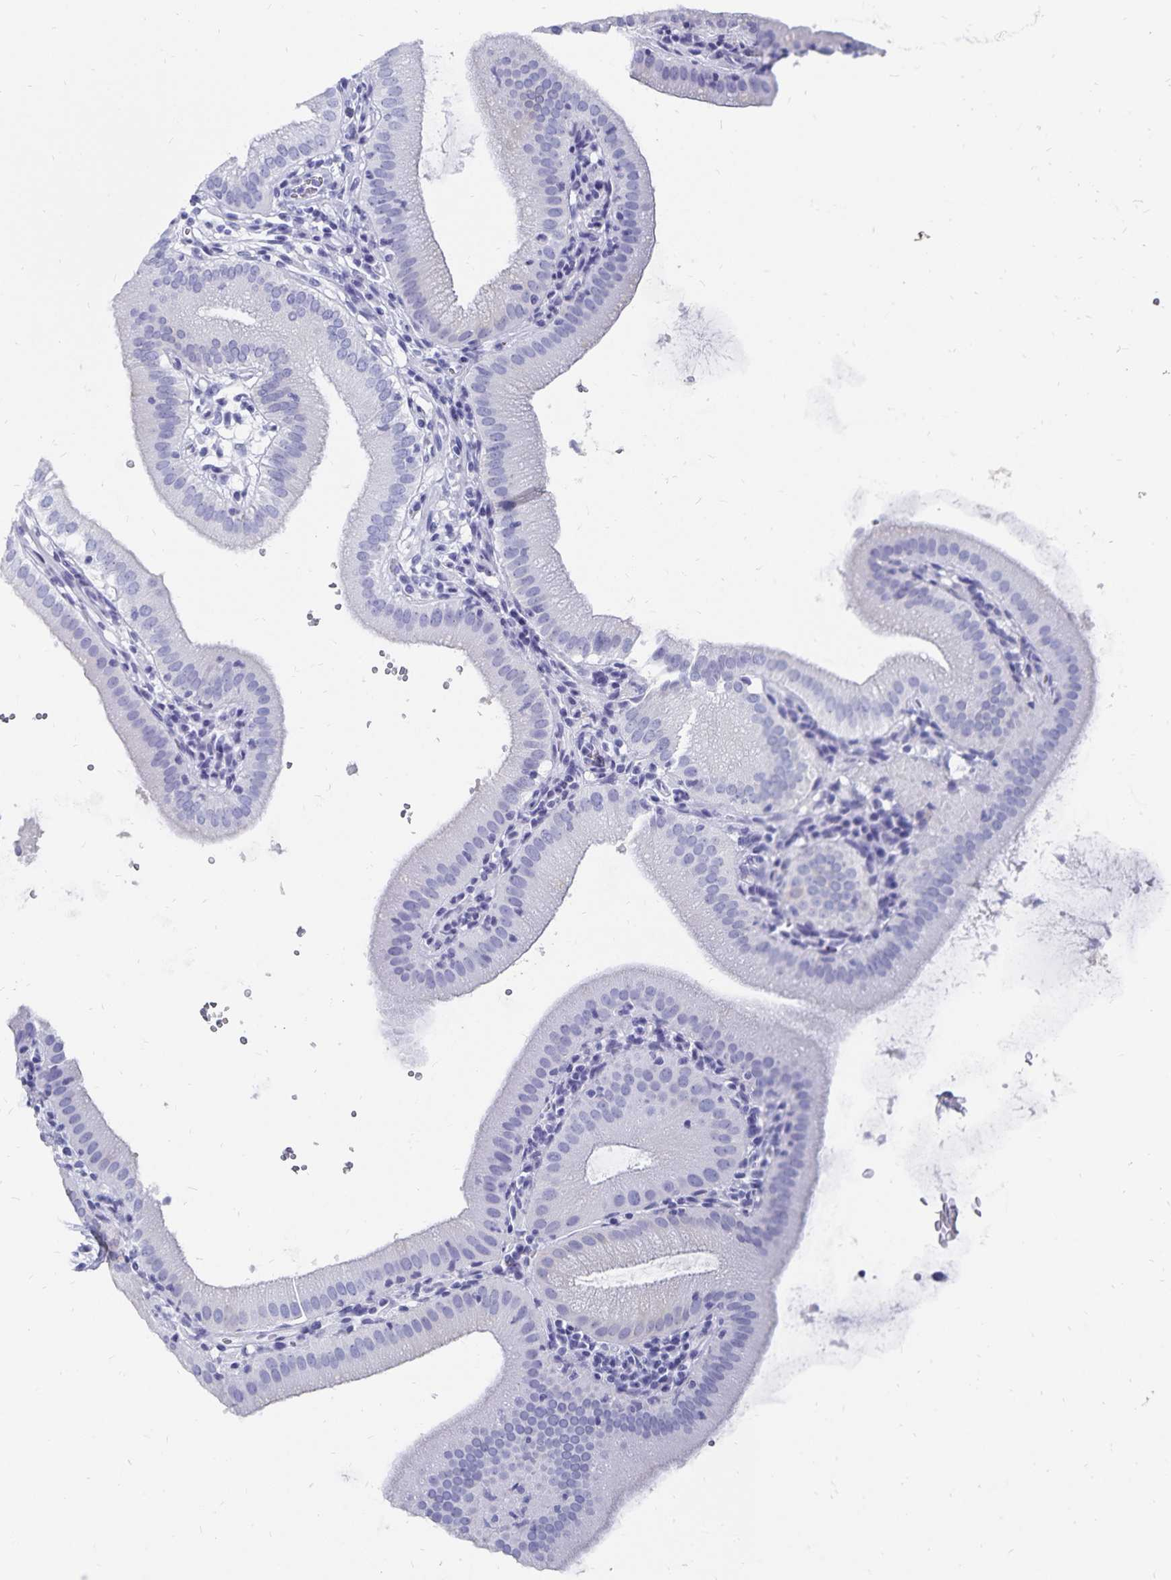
{"staining": {"intensity": "negative", "quantity": "none", "location": "none"}, "tissue": "gallbladder", "cell_type": "Glandular cells", "image_type": "normal", "snomed": [{"axis": "morphology", "description": "Normal tissue, NOS"}, {"axis": "topography", "description": "Gallbladder"}], "caption": "There is no significant positivity in glandular cells of gallbladder. (Stains: DAB (3,3'-diaminobenzidine) immunohistochemistry (IHC) with hematoxylin counter stain, Microscopy: brightfield microscopy at high magnification).", "gene": "ADH1A", "patient": {"sex": "female", "age": 65}}